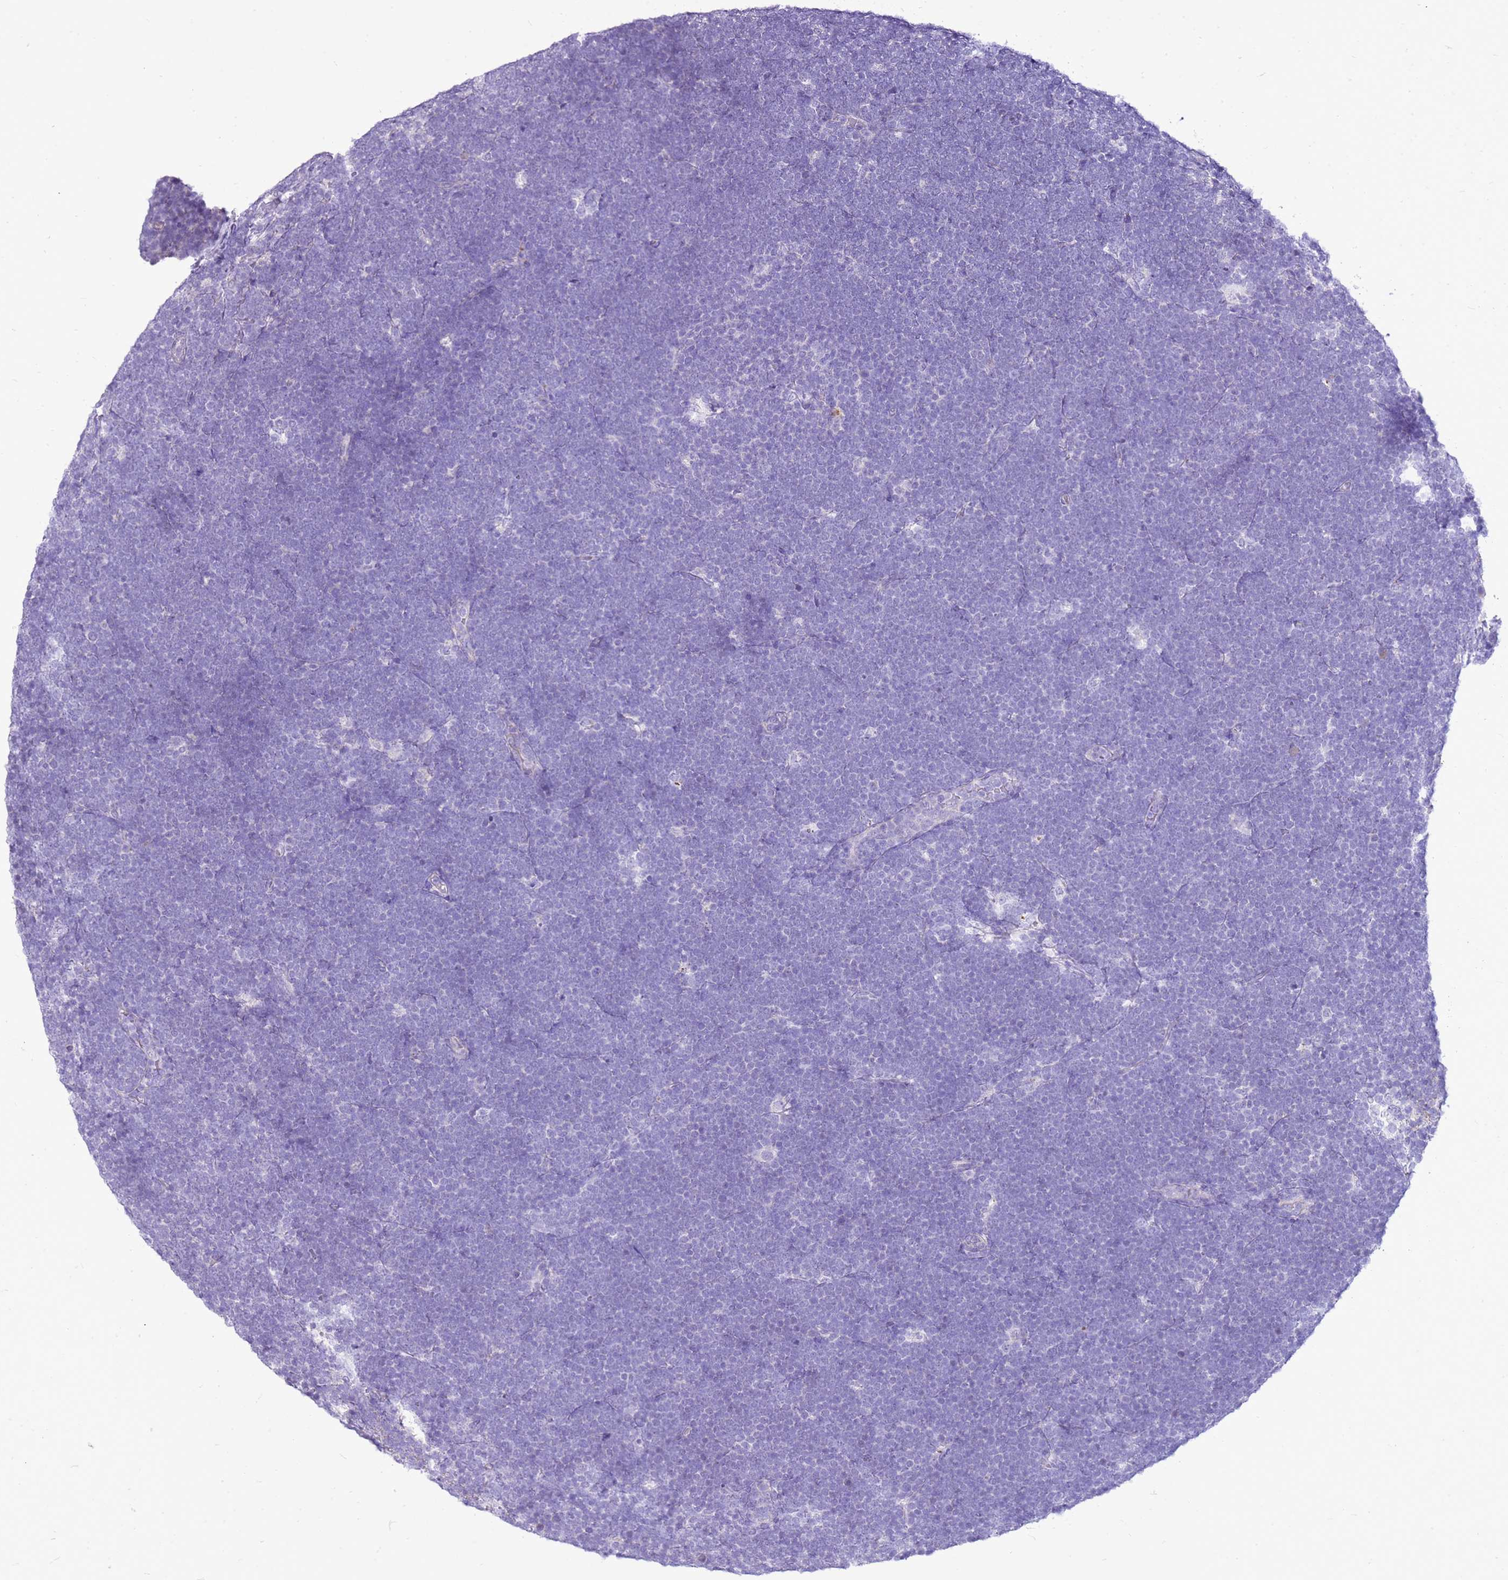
{"staining": {"intensity": "negative", "quantity": "none", "location": "none"}, "tissue": "lymphoma", "cell_type": "Tumor cells", "image_type": "cancer", "snomed": [{"axis": "morphology", "description": "Malignant lymphoma, non-Hodgkin's type, High grade"}, {"axis": "topography", "description": "Lymph node"}], "caption": "Immunohistochemistry histopathology image of neoplastic tissue: malignant lymphoma, non-Hodgkin's type (high-grade) stained with DAB displays no significant protein staining in tumor cells.", "gene": "FABP2", "patient": {"sex": "male", "age": 13}}